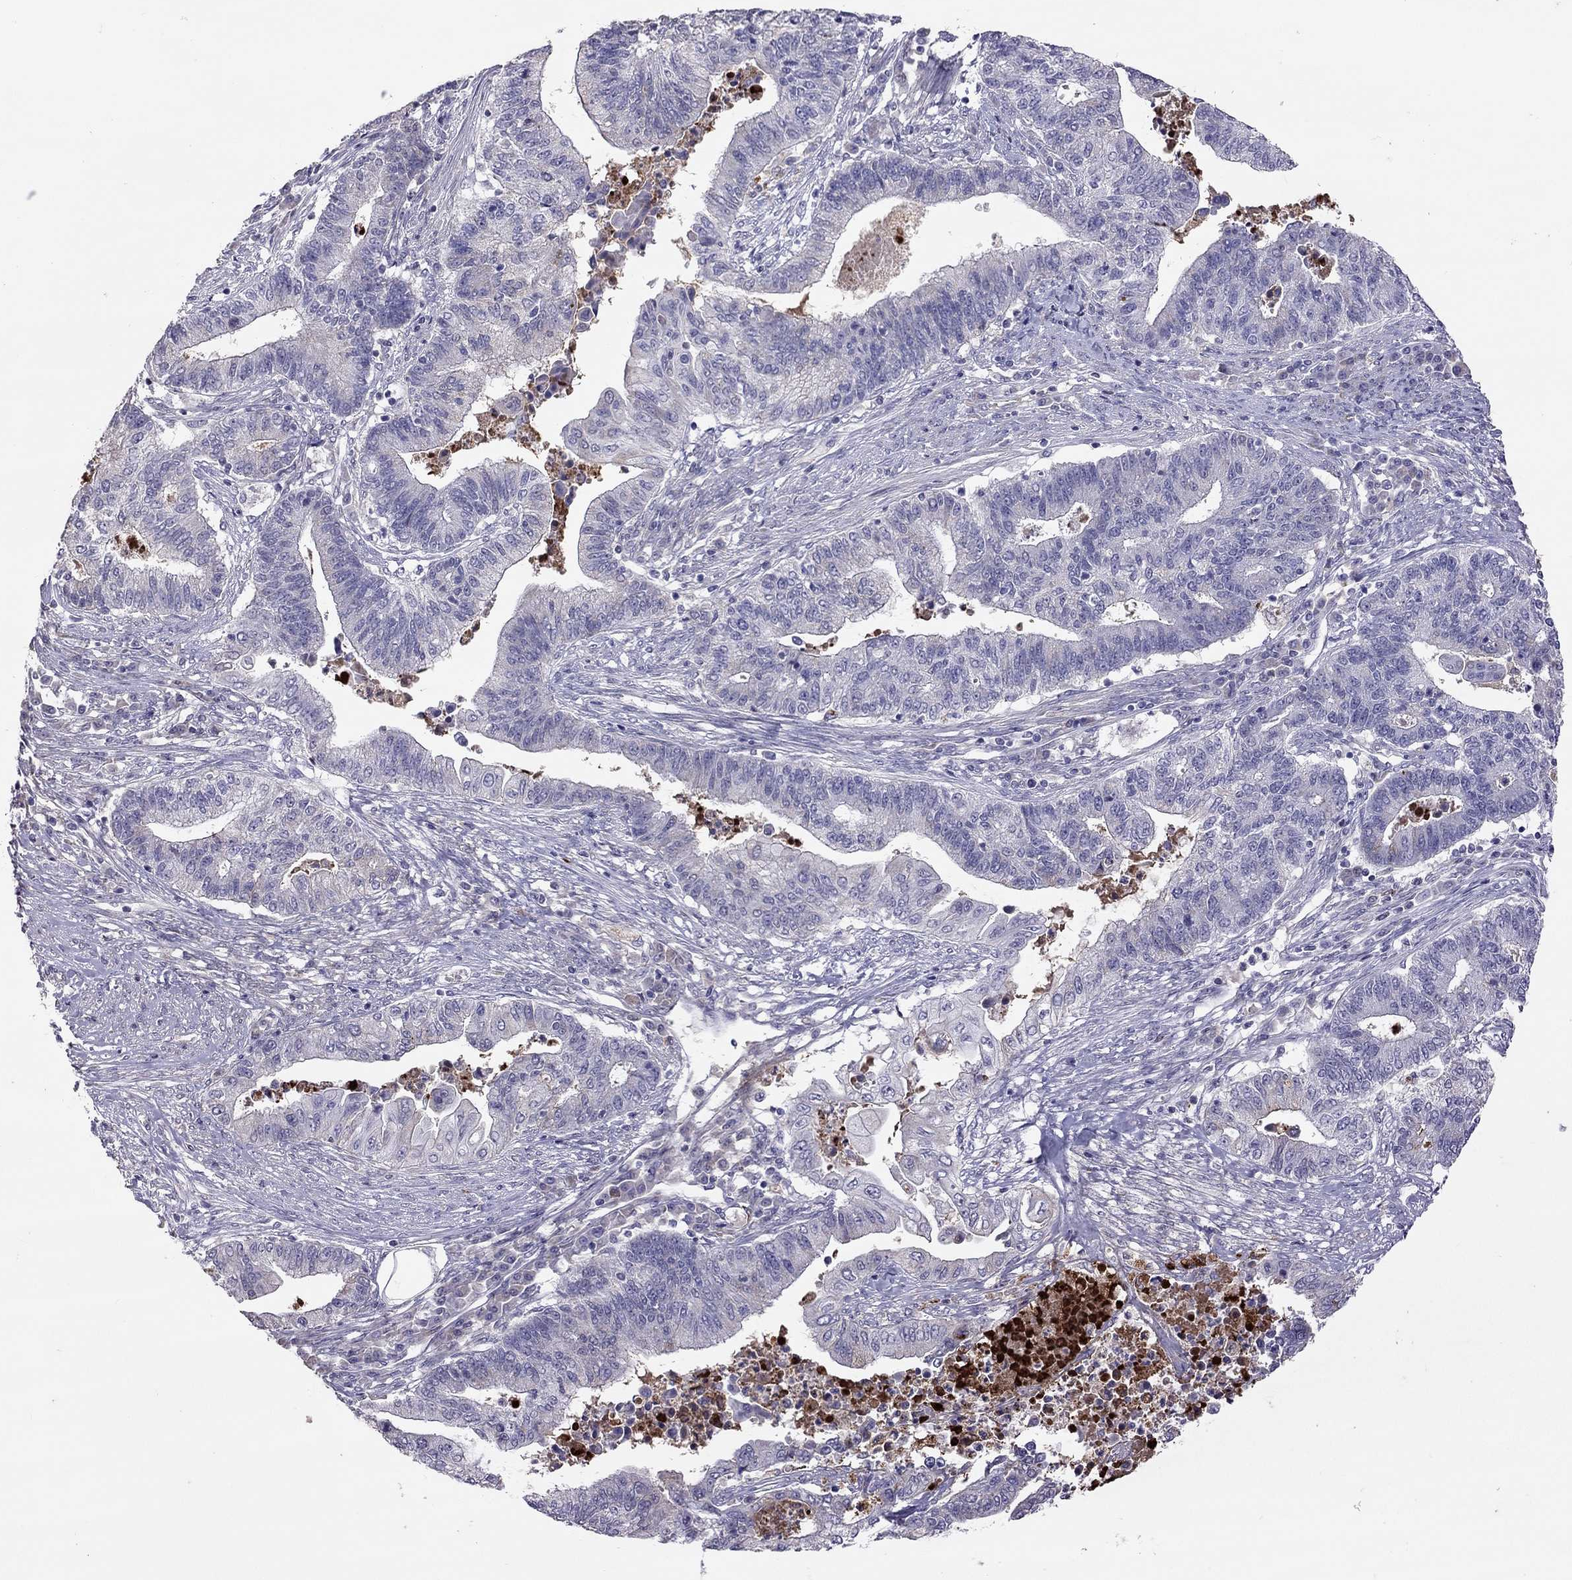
{"staining": {"intensity": "negative", "quantity": "none", "location": "none"}, "tissue": "endometrial cancer", "cell_type": "Tumor cells", "image_type": "cancer", "snomed": [{"axis": "morphology", "description": "Adenocarcinoma, NOS"}, {"axis": "topography", "description": "Uterus"}, {"axis": "topography", "description": "Endometrium"}], "caption": "This micrograph is of endometrial cancer stained with immunohistochemistry to label a protein in brown with the nuclei are counter-stained blue. There is no staining in tumor cells.", "gene": "SERPINA3", "patient": {"sex": "female", "age": 54}}